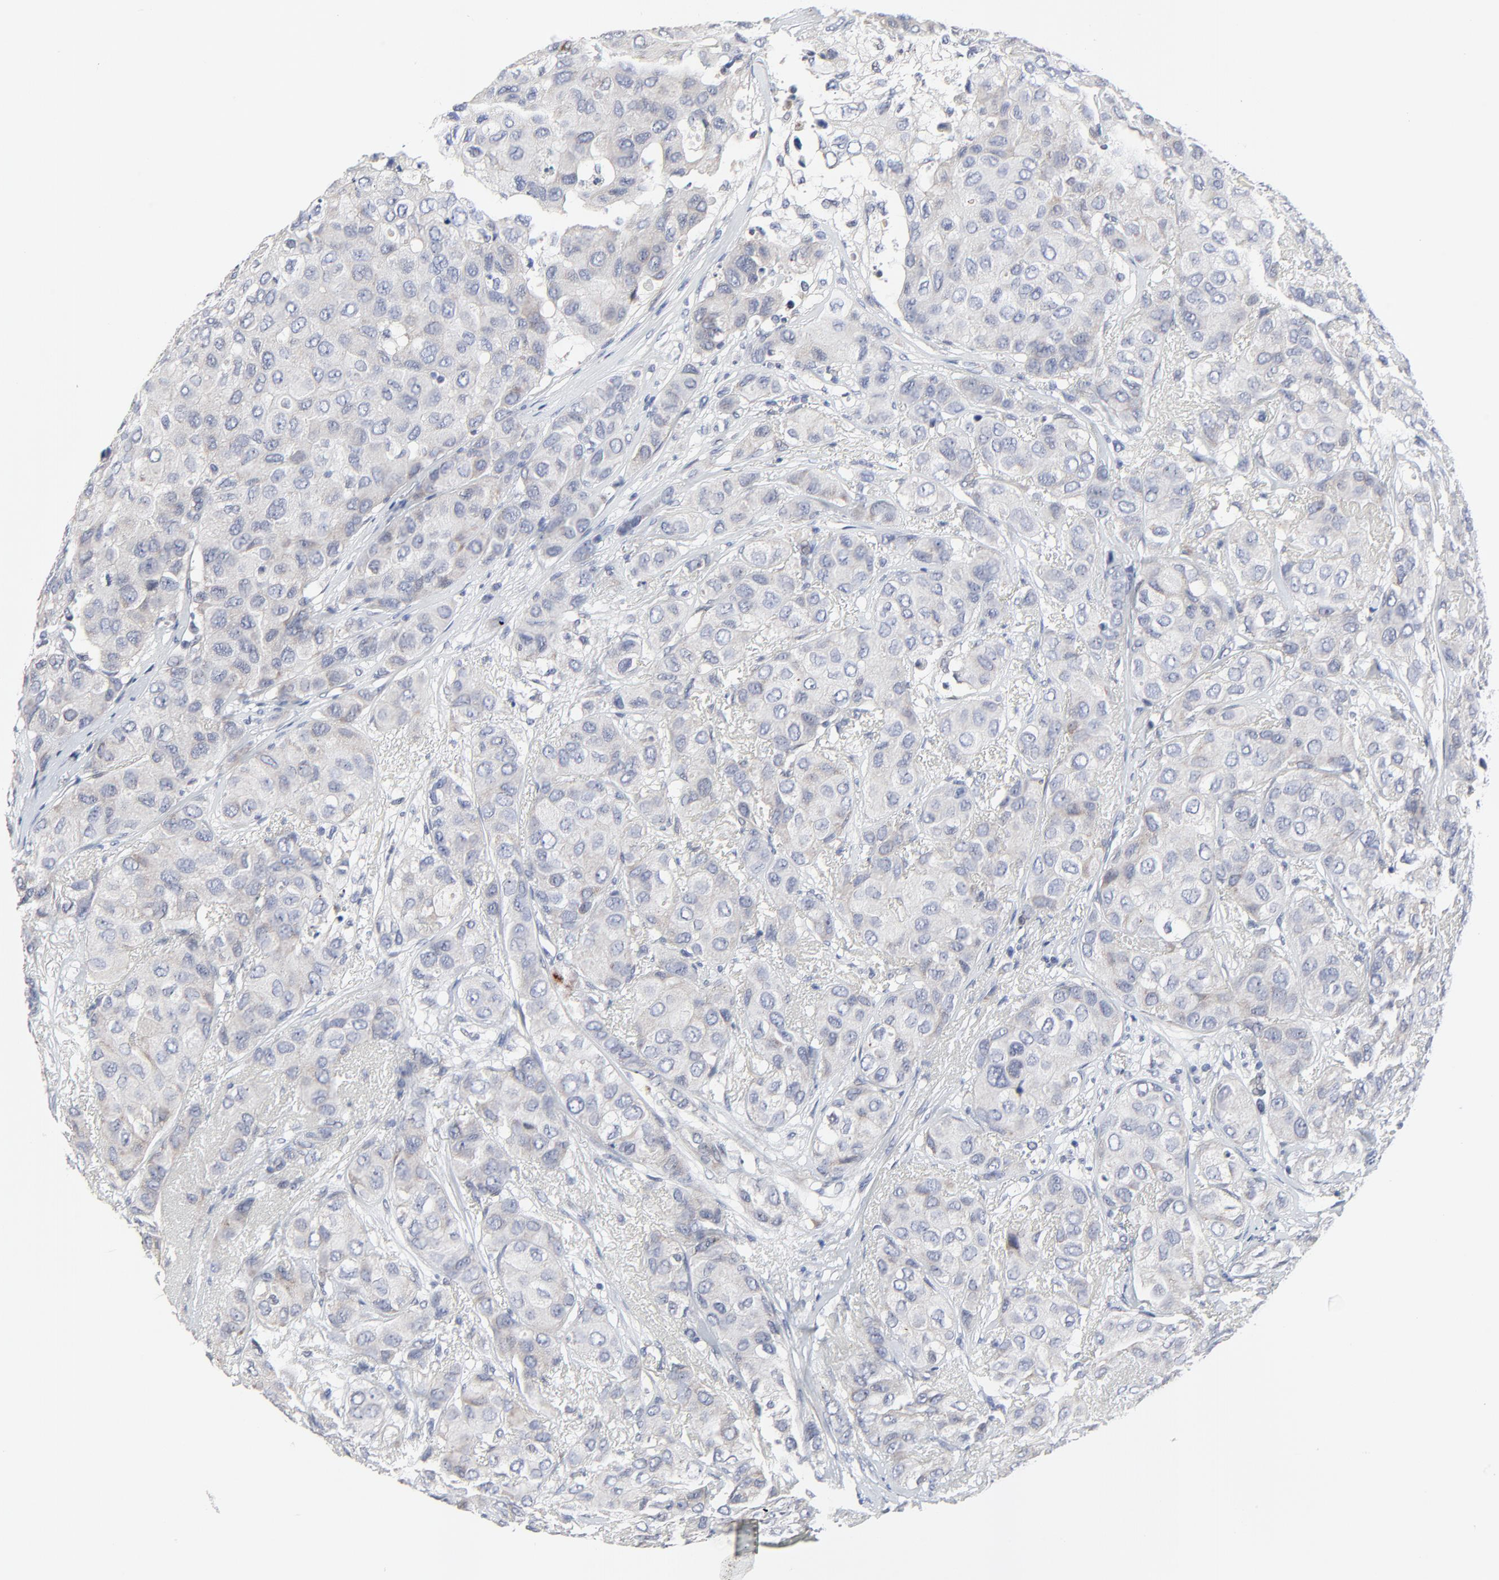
{"staining": {"intensity": "negative", "quantity": "none", "location": "none"}, "tissue": "breast cancer", "cell_type": "Tumor cells", "image_type": "cancer", "snomed": [{"axis": "morphology", "description": "Duct carcinoma"}, {"axis": "topography", "description": "Breast"}], "caption": "IHC of breast cancer shows no staining in tumor cells.", "gene": "NLGN3", "patient": {"sex": "female", "age": 68}}